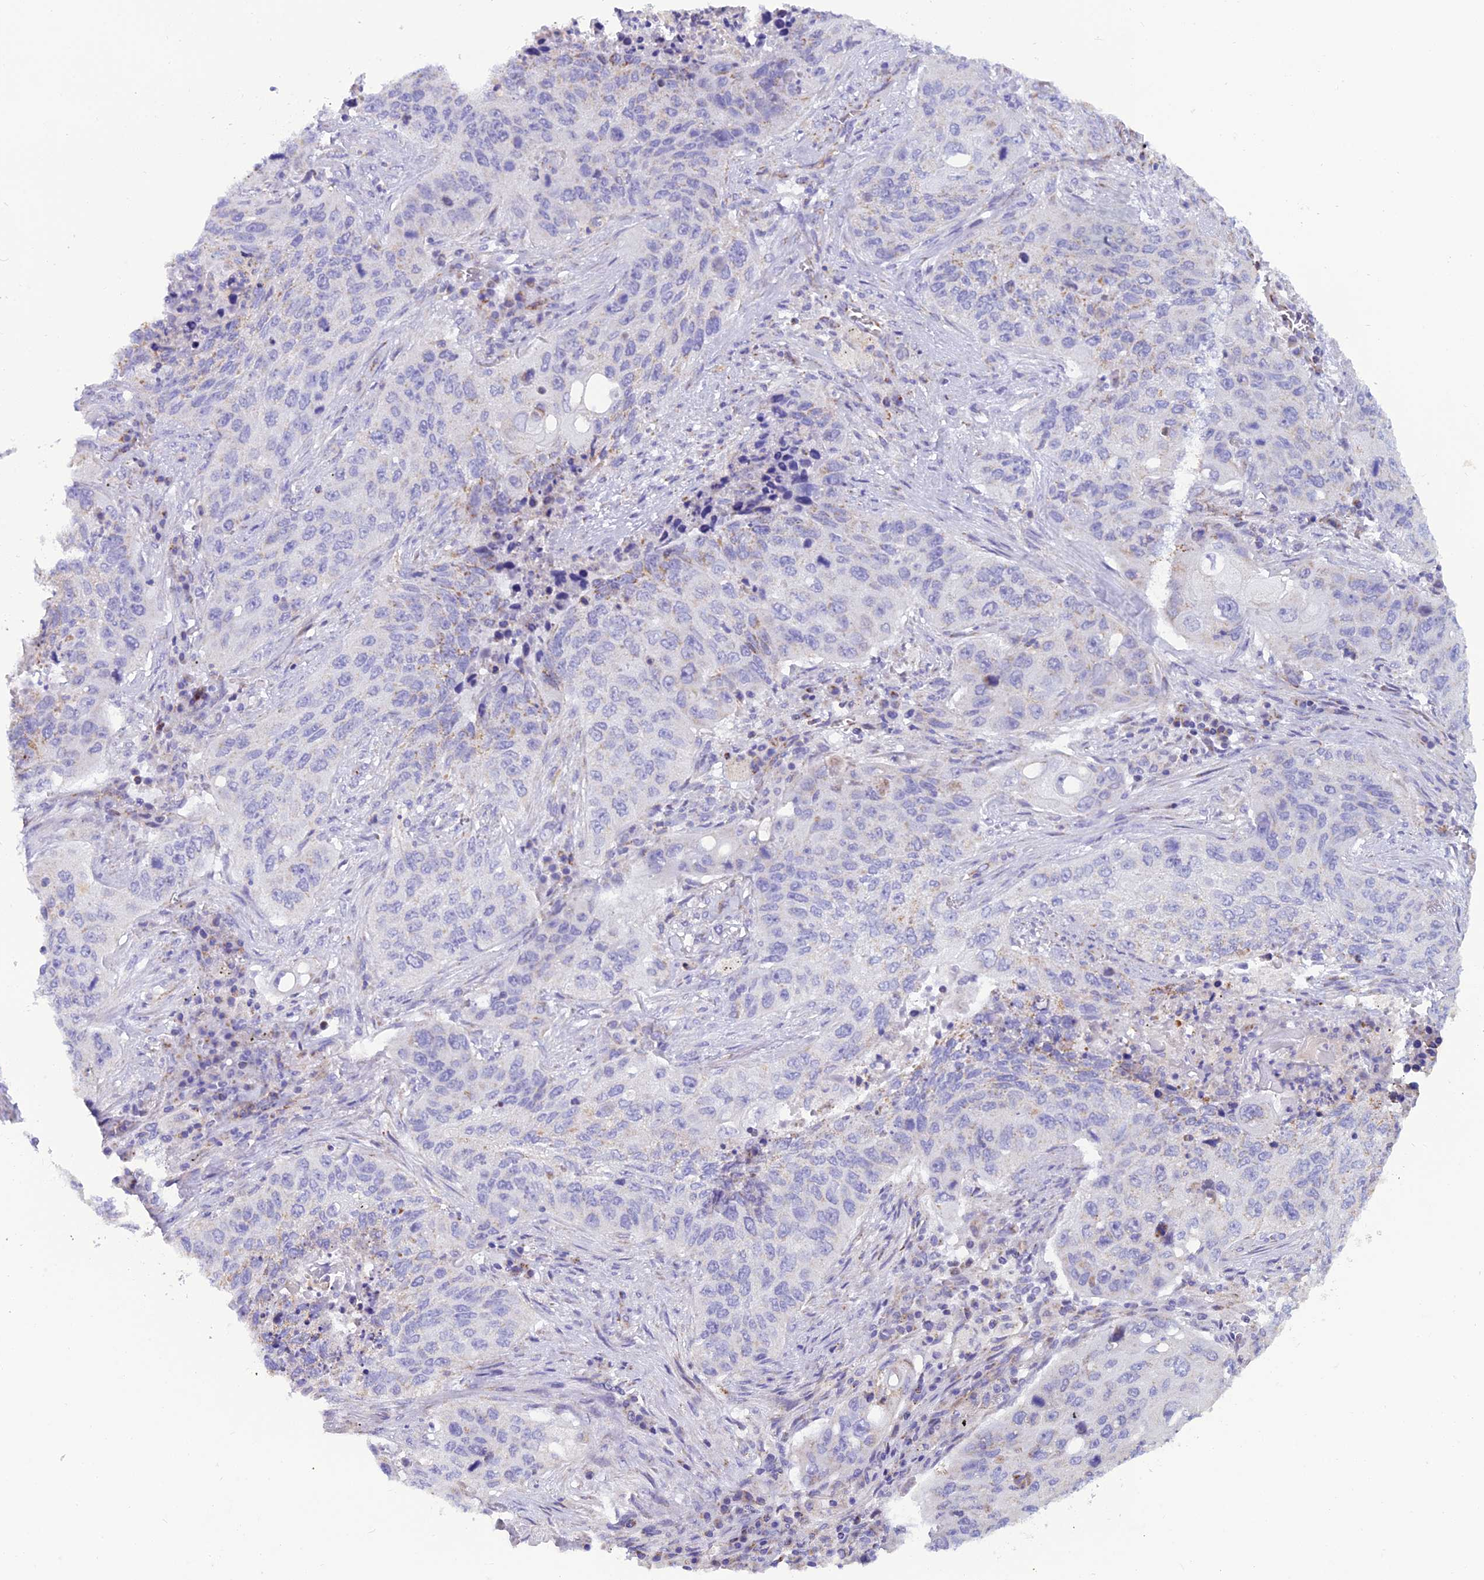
{"staining": {"intensity": "weak", "quantity": "<25%", "location": "cytoplasmic/membranous"}, "tissue": "lung cancer", "cell_type": "Tumor cells", "image_type": "cancer", "snomed": [{"axis": "morphology", "description": "Squamous cell carcinoma, NOS"}, {"axis": "topography", "description": "Lung"}], "caption": "DAB (3,3'-diaminobenzidine) immunohistochemical staining of lung cancer demonstrates no significant staining in tumor cells.", "gene": "POMGNT1", "patient": {"sex": "female", "age": 63}}